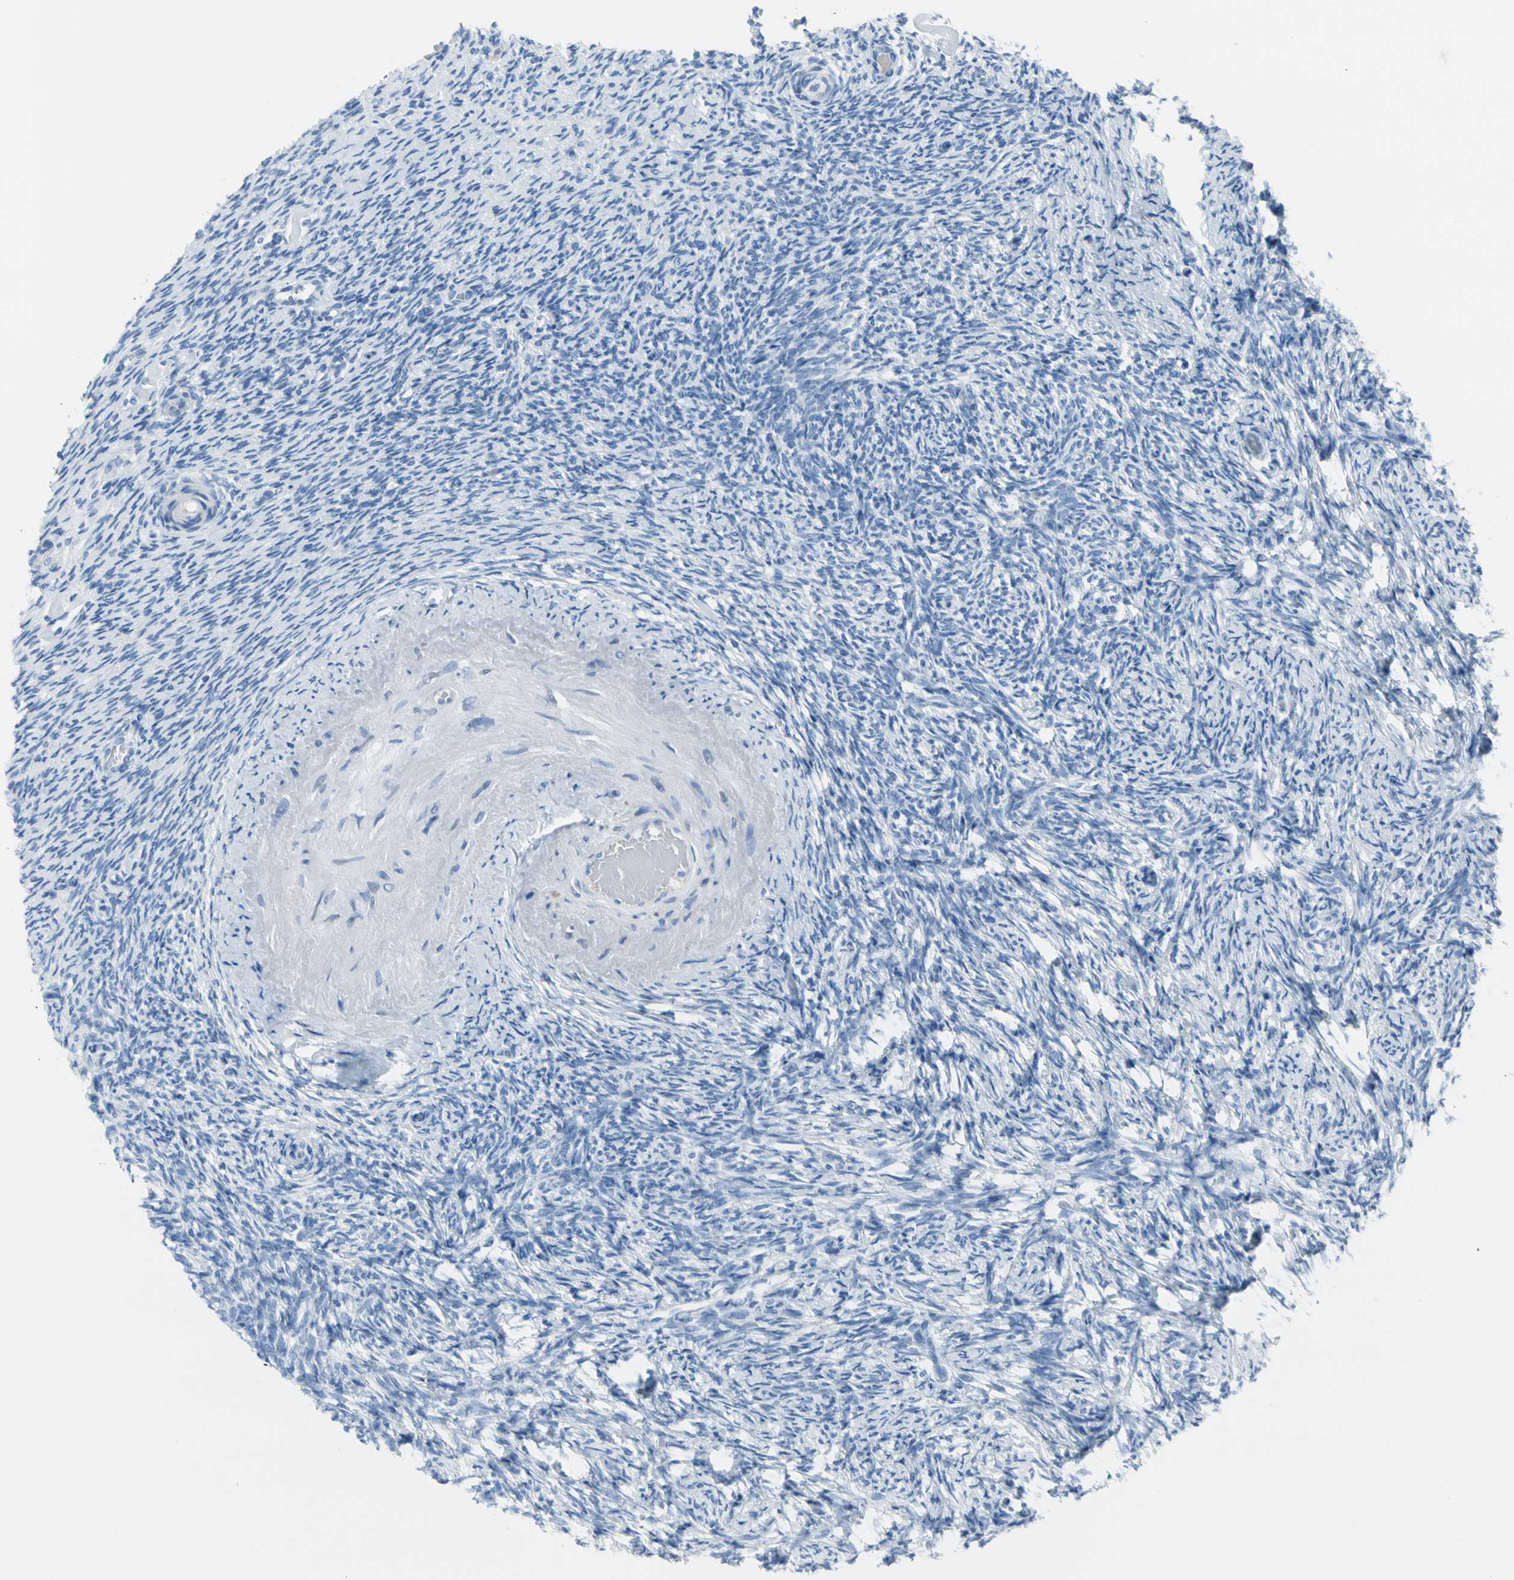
{"staining": {"intensity": "weak", "quantity": ">75%", "location": "cytoplasmic/membranous"}, "tissue": "ovary", "cell_type": "Follicle cells", "image_type": "normal", "snomed": [{"axis": "morphology", "description": "Normal tissue, NOS"}, {"axis": "topography", "description": "Ovary"}], "caption": "Immunohistochemistry of unremarkable ovary exhibits low levels of weak cytoplasmic/membranous positivity in about >75% of follicle cells.", "gene": "TPO", "patient": {"sex": "female", "age": 60}}